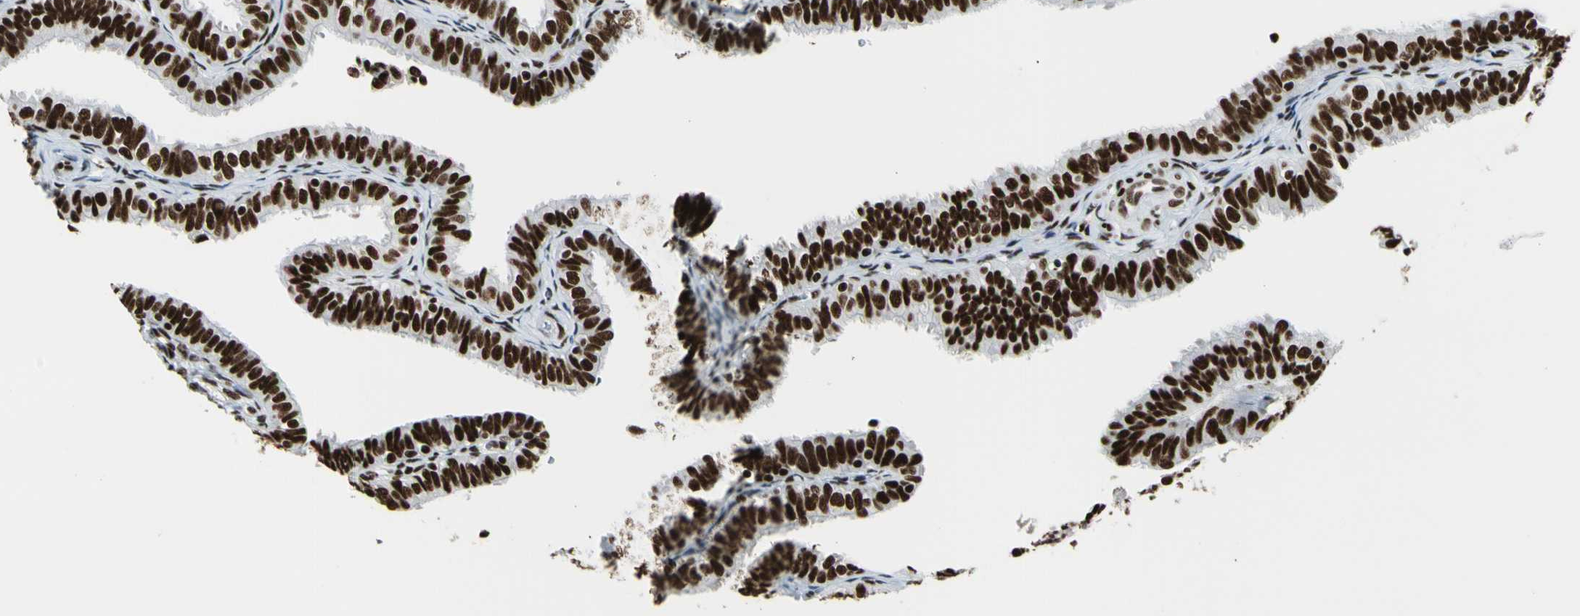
{"staining": {"intensity": "strong", "quantity": ">75%", "location": "nuclear"}, "tissue": "fallopian tube", "cell_type": "Glandular cells", "image_type": "normal", "snomed": [{"axis": "morphology", "description": "Normal tissue, NOS"}, {"axis": "topography", "description": "Fallopian tube"}], "caption": "Human fallopian tube stained for a protein (brown) displays strong nuclear positive positivity in about >75% of glandular cells.", "gene": "CCAR1", "patient": {"sex": "female", "age": 46}}